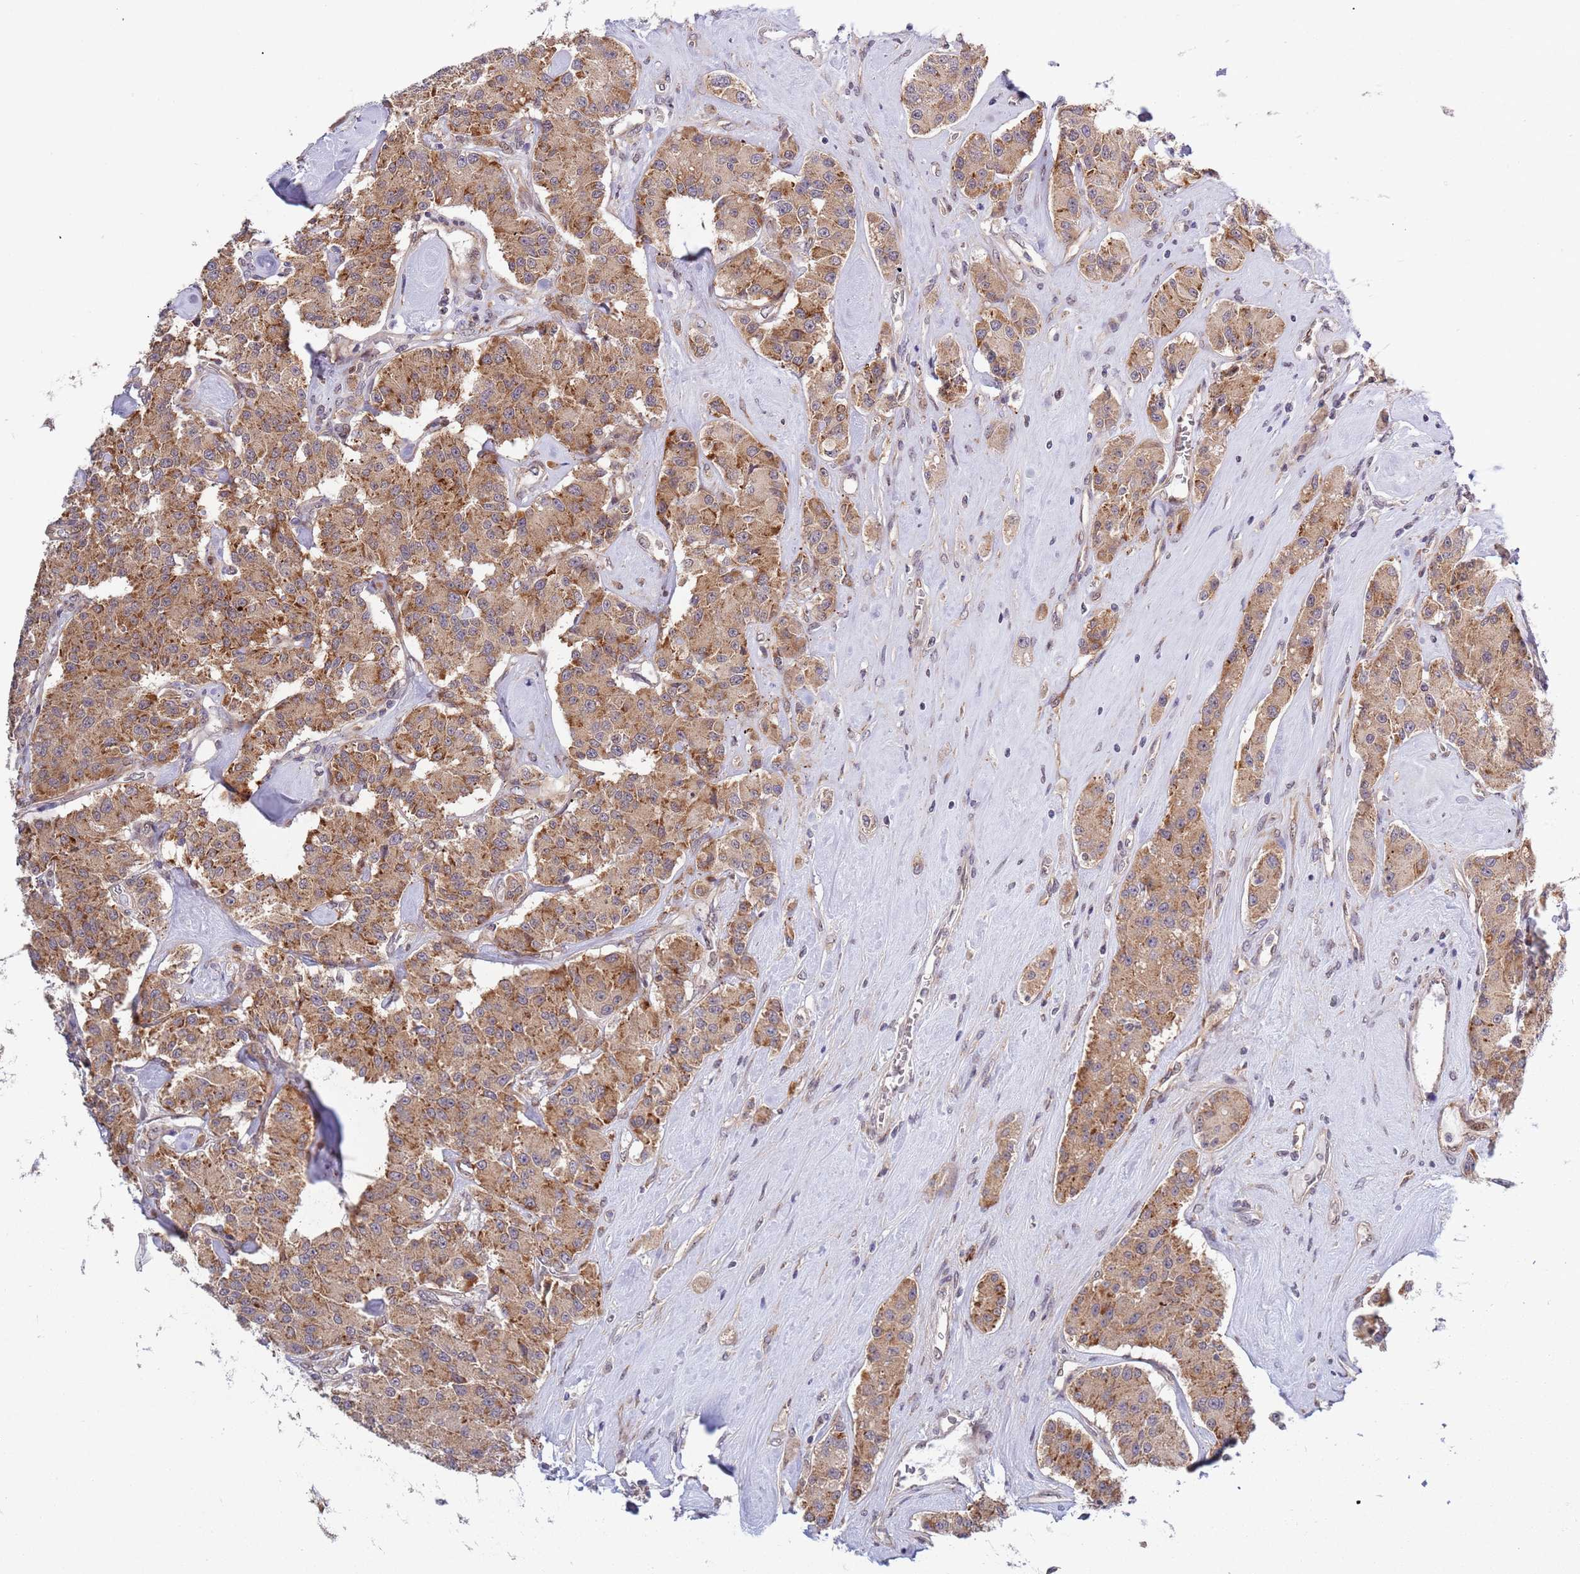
{"staining": {"intensity": "moderate", "quantity": "25%-75%", "location": "cytoplasmic/membranous"}, "tissue": "carcinoid", "cell_type": "Tumor cells", "image_type": "cancer", "snomed": [{"axis": "morphology", "description": "Carcinoid, malignant, NOS"}, {"axis": "topography", "description": "Pancreas"}], "caption": "A medium amount of moderate cytoplasmic/membranous expression is appreciated in about 25%-75% of tumor cells in carcinoid (malignant) tissue.", "gene": "TBX10", "patient": {"sex": "male", "age": 41}}